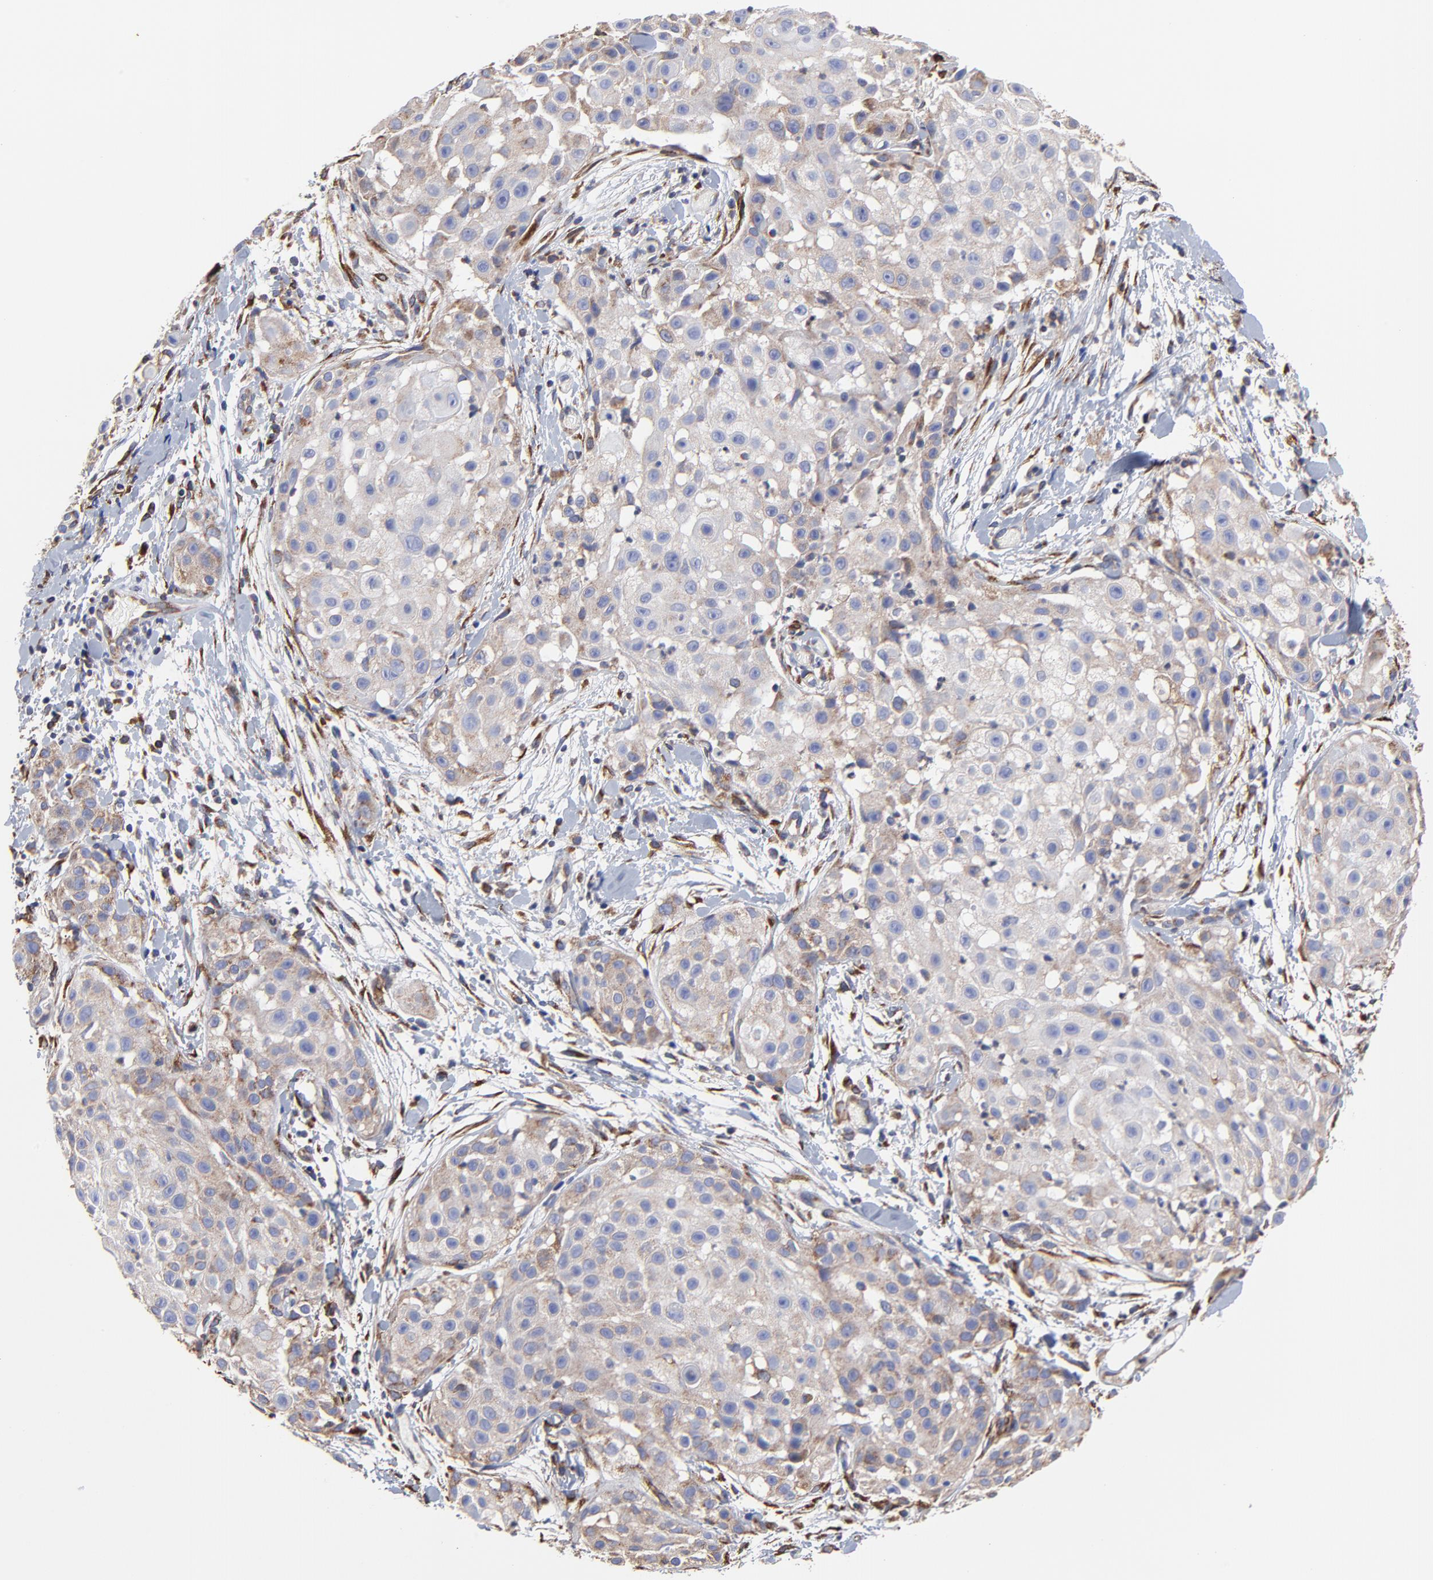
{"staining": {"intensity": "weak", "quantity": "<25%", "location": "cytoplasmic/membranous"}, "tissue": "skin cancer", "cell_type": "Tumor cells", "image_type": "cancer", "snomed": [{"axis": "morphology", "description": "Squamous cell carcinoma, NOS"}, {"axis": "topography", "description": "Skin"}], "caption": "IHC micrograph of neoplastic tissue: skin squamous cell carcinoma stained with DAB demonstrates no significant protein staining in tumor cells.", "gene": "LMAN1", "patient": {"sex": "female", "age": 57}}